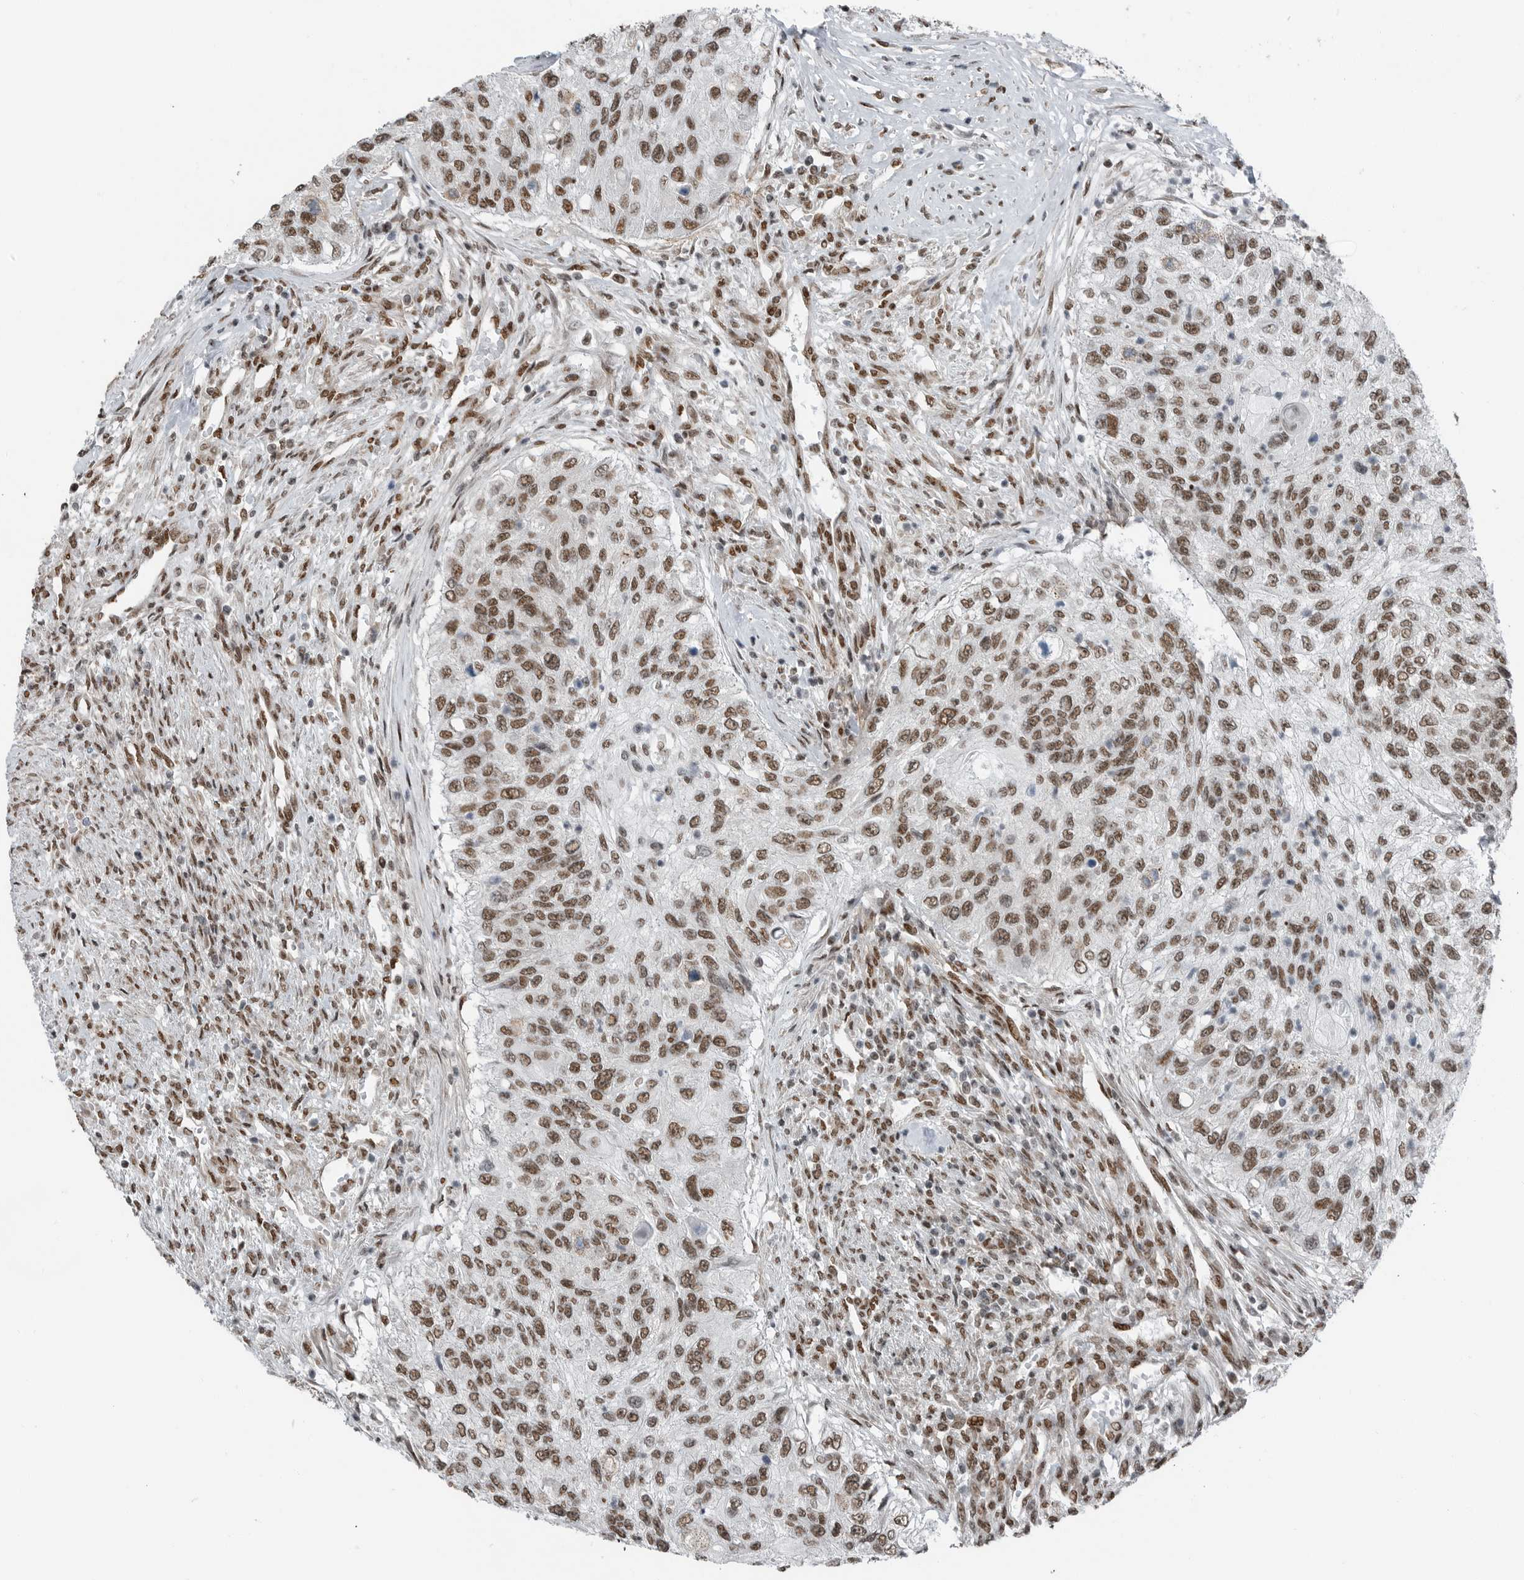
{"staining": {"intensity": "moderate", "quantity": ">75%", "location": "nuclear"}, "tissue": "urothelial cancer", "cell_type": "Tumor cells", "image_type": "cancer", "snomed": [{"axis": "morphology", "description": "Urothelial carcinoma, High grade"}, {"axis": "topography", "description": "Urinary bladder"}], "caption": "High-power microscopy captured an IHC micrograph of urothelial carcinoma (high-grade), revealing moderate nuclear positivity in approximately >75% of tumor cells.", "gene": "BLZF1", "patient": {"sex": "female", "age": 60}}